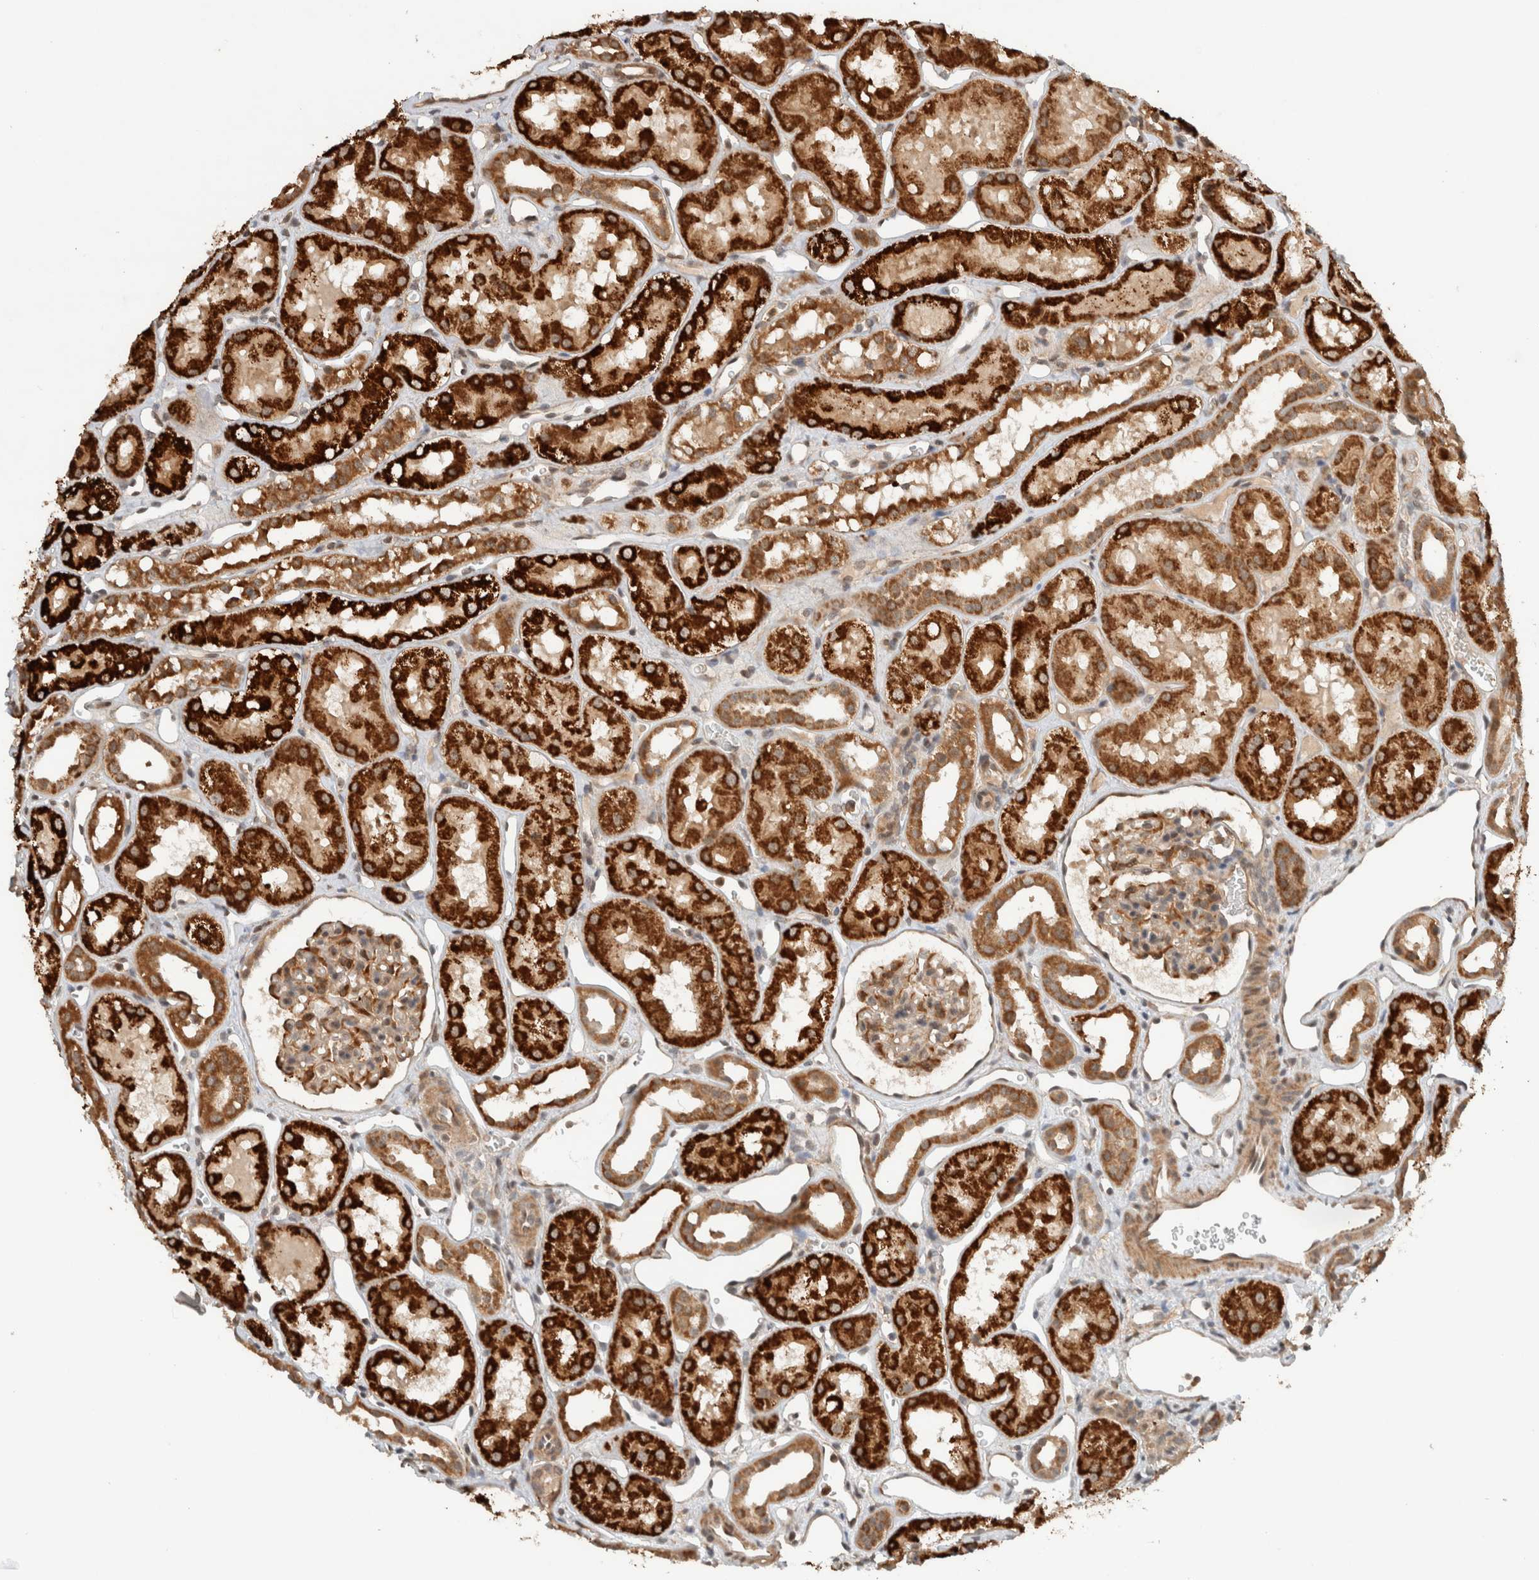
{"staining": {"intensity": "moderate", "quantity": "25%-75%", "location": "cytoplasmic/membranous"}, "tissue": "kidney", "cell_type": "Cells in glomeruli", "image_type": "normal", "snomed": [{"axis": "morphology", "description": "Normal tissue, NOS"}, {"axis": "topography", "description": "Kidney"}], "caption": "An image showing moderate cytoplasmic/membranous positivity in approximately 25%-75% of cells in glomeruli in benign kidney, as visualized by brown immunohistochemical staining.", "gene": "CAAP1", "patient": {"sex": "male", "age": 16}}